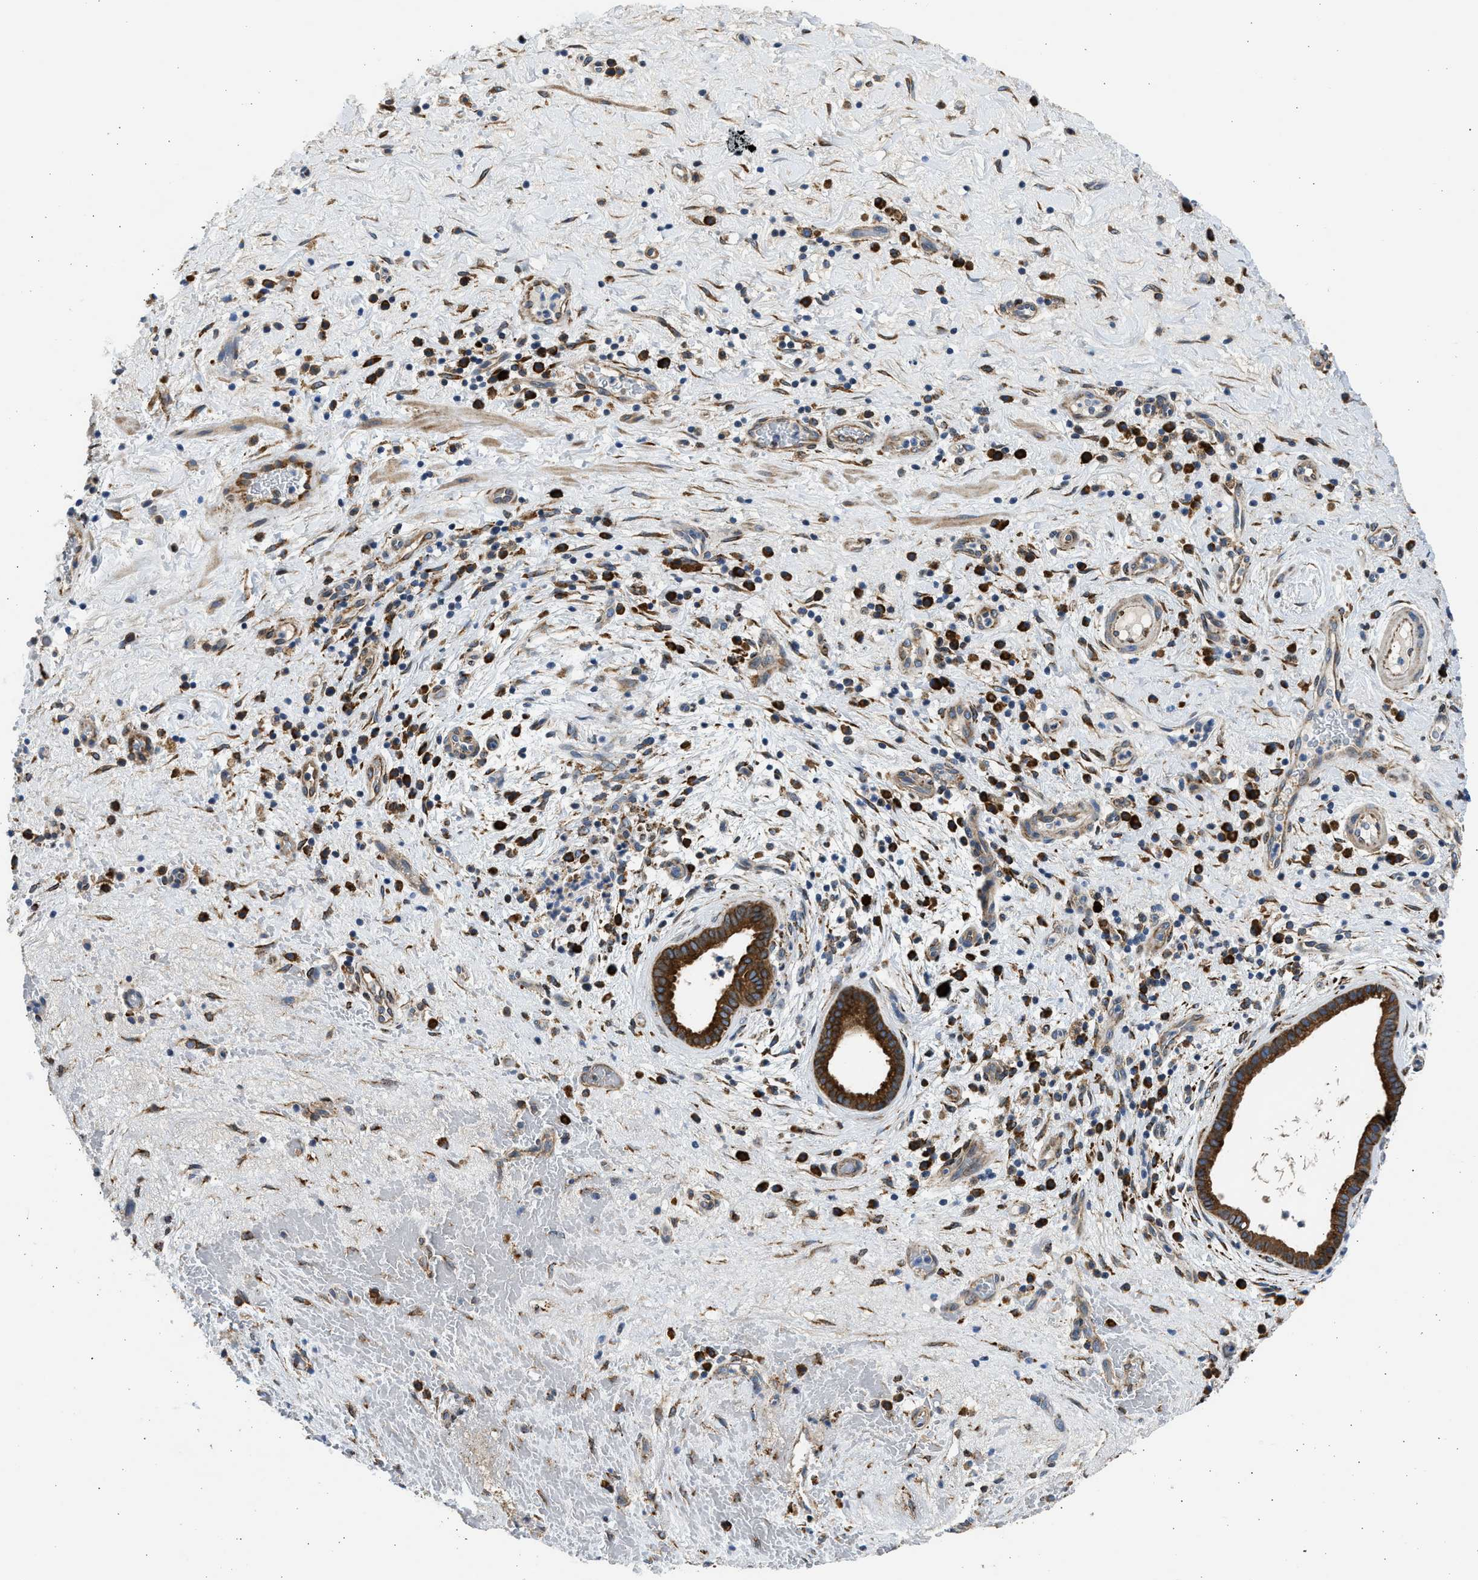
{"staining": {"intensity": "strong", "quantity": ">75%", "location": "cytoplasmic/membranous"}, "tissue": "liver cancer", "cell_type": "Tumor cells", "image_type": "cancer", "snomed": [{"axis": "morphology", "description": "Cholangiocarcinoma"}, {"axis": "topography", "description": "Liver"}], "caption": "An immunohistochemistry photomicrograph of tumor tissue is shown. Protein staining in brown labels strong cytoplasmic/membranous positivity in cholangiocarcinoma (liver) within tumor cells. (Stains: DAB (3,3'-diaminobenzidine) in brown, nuclei in blue, Microscopy: brightfield microscopy at high magnification).", "gene": "PLD2", "patient": {"sex": "female", "age": 38}}